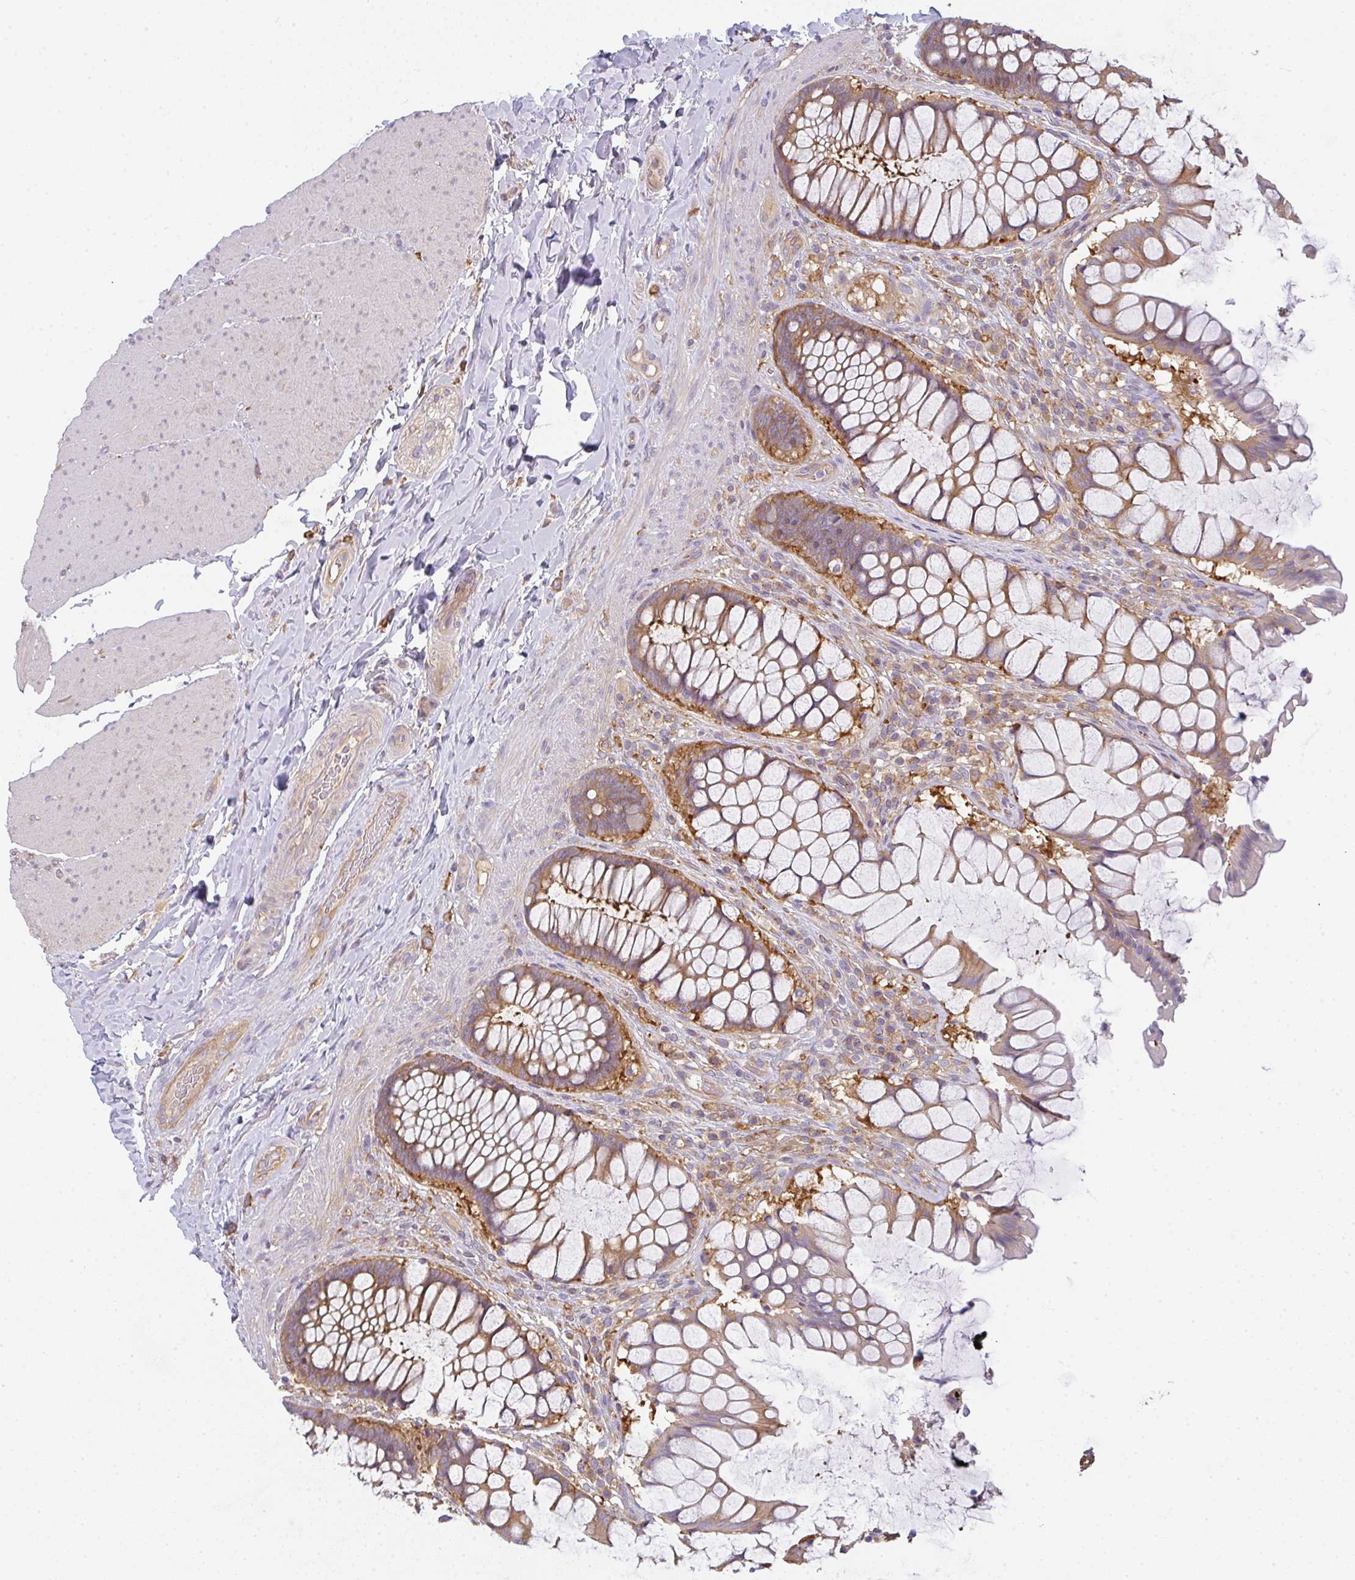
{"staining": {"intensity": "moderate", "quantity": "25%-75%", "location": "cytoplasmic/membranous"}, "tissue": "rectum", "cell_type": "Glandular cells", "image_type": "normal", "snomed": [{"axis": "morphology", "description": "Normal tissue, NOS"}, {"axis": "topography", "description": "Rectum"}], "caption": "DAB (3,3'-diaminobenzidine) immunohistochemical staining of benign rectum displays moderate cytoplasmic/membranous protein staining in approximately 25%-75% of glandular cells. (IHC, brightfield microscopy, high magnification).", "gene": "SNX5", "patient": {"sex": "female", "age": 58}}